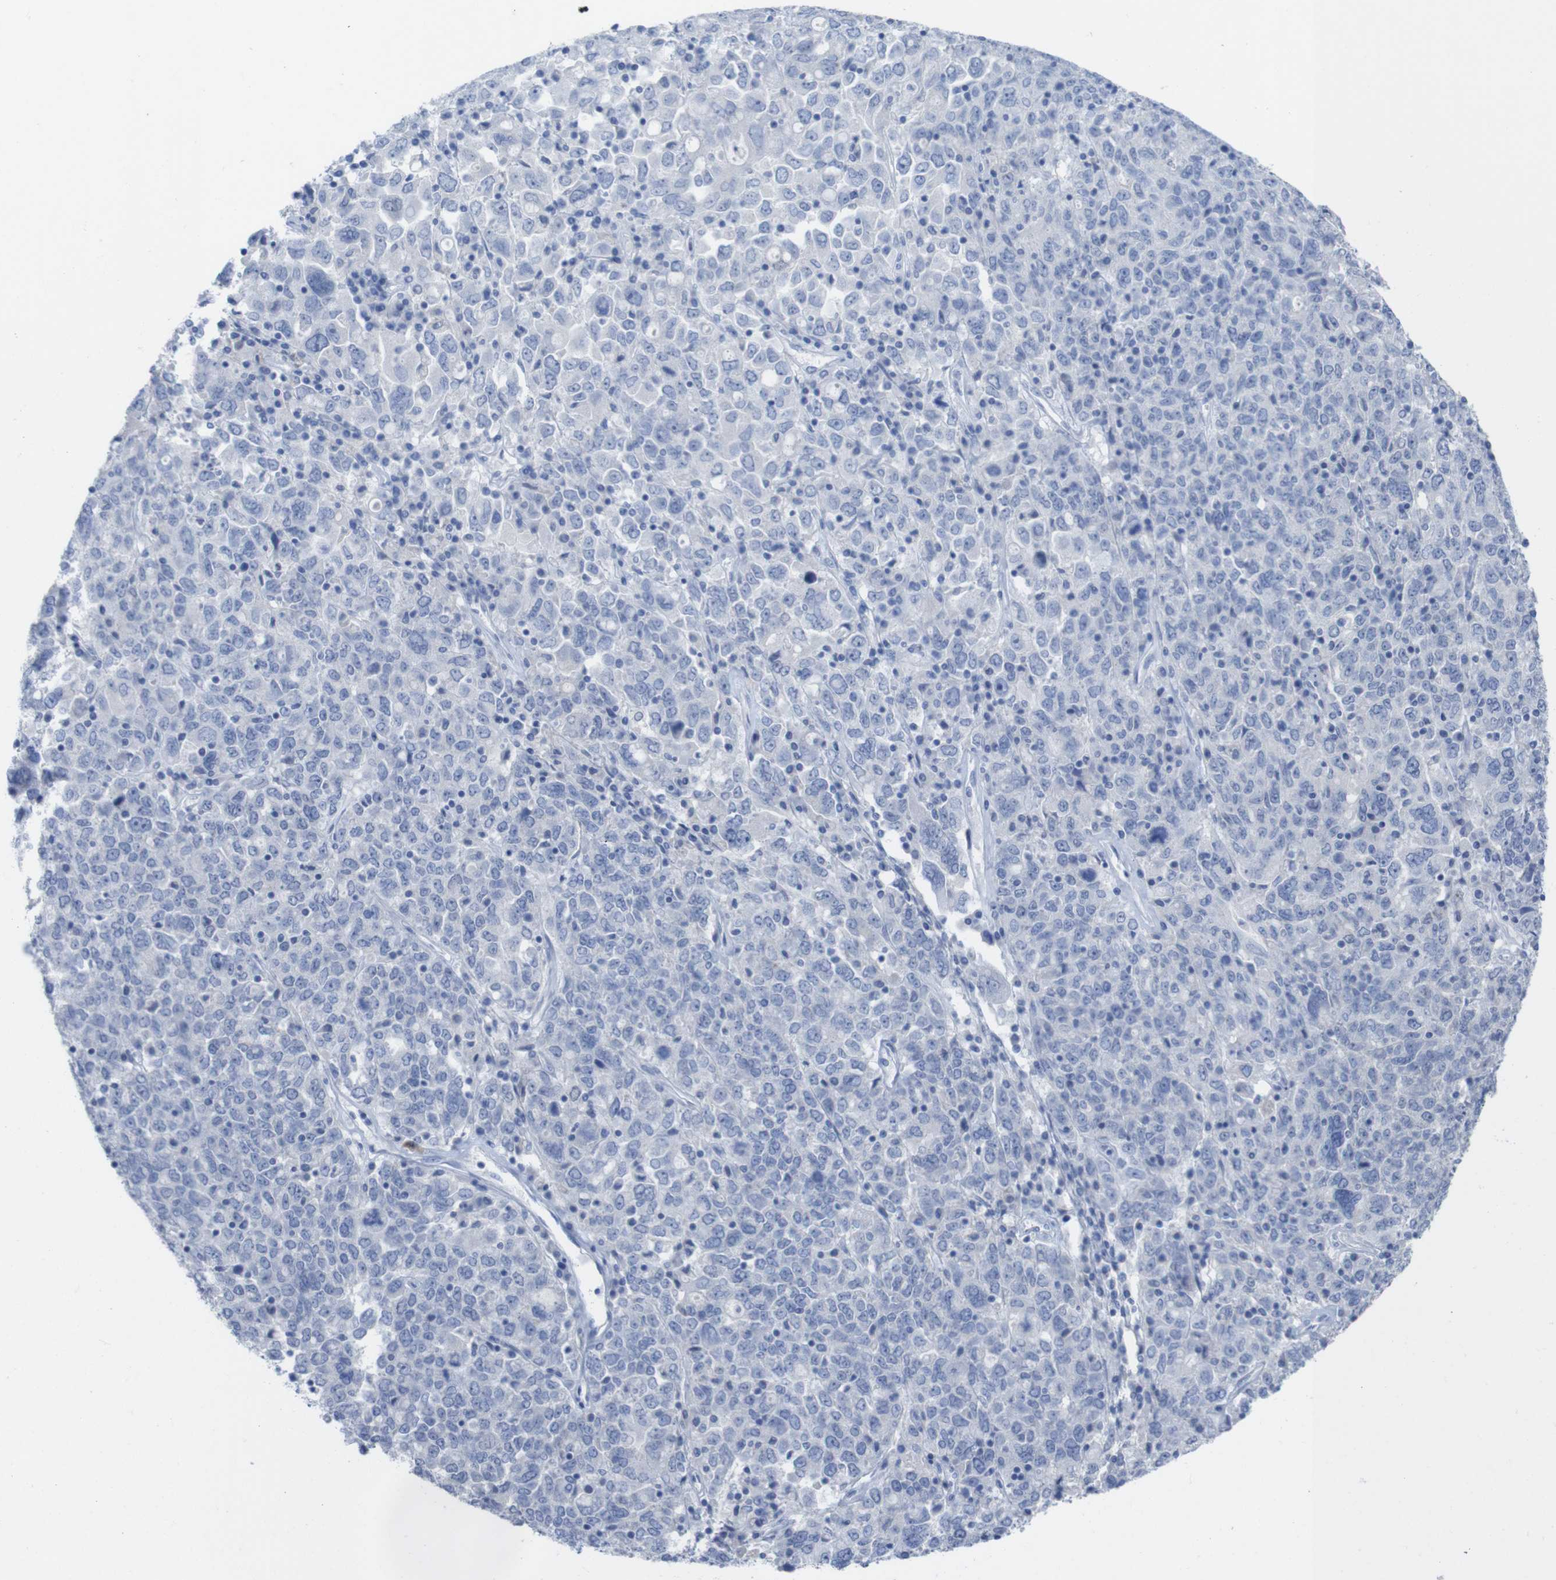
{"staining": {"intensity": "negative", "quantity": "none", "location": "none"}, "tissue": "ovarian cancer", "cell_type": "Tumor cells", "image_type": "cancer", "snomed": [{"axis": "morphology", "description": "Carcinoma, endometroid"}, {"axis": "topography", "description": "Ovary"}], "caption": "Tumor cells show no significant expression in ovarian endometroid carcinoma.", "gene": "PNMA1", "patient": {"sex": "female", "age": 62}}